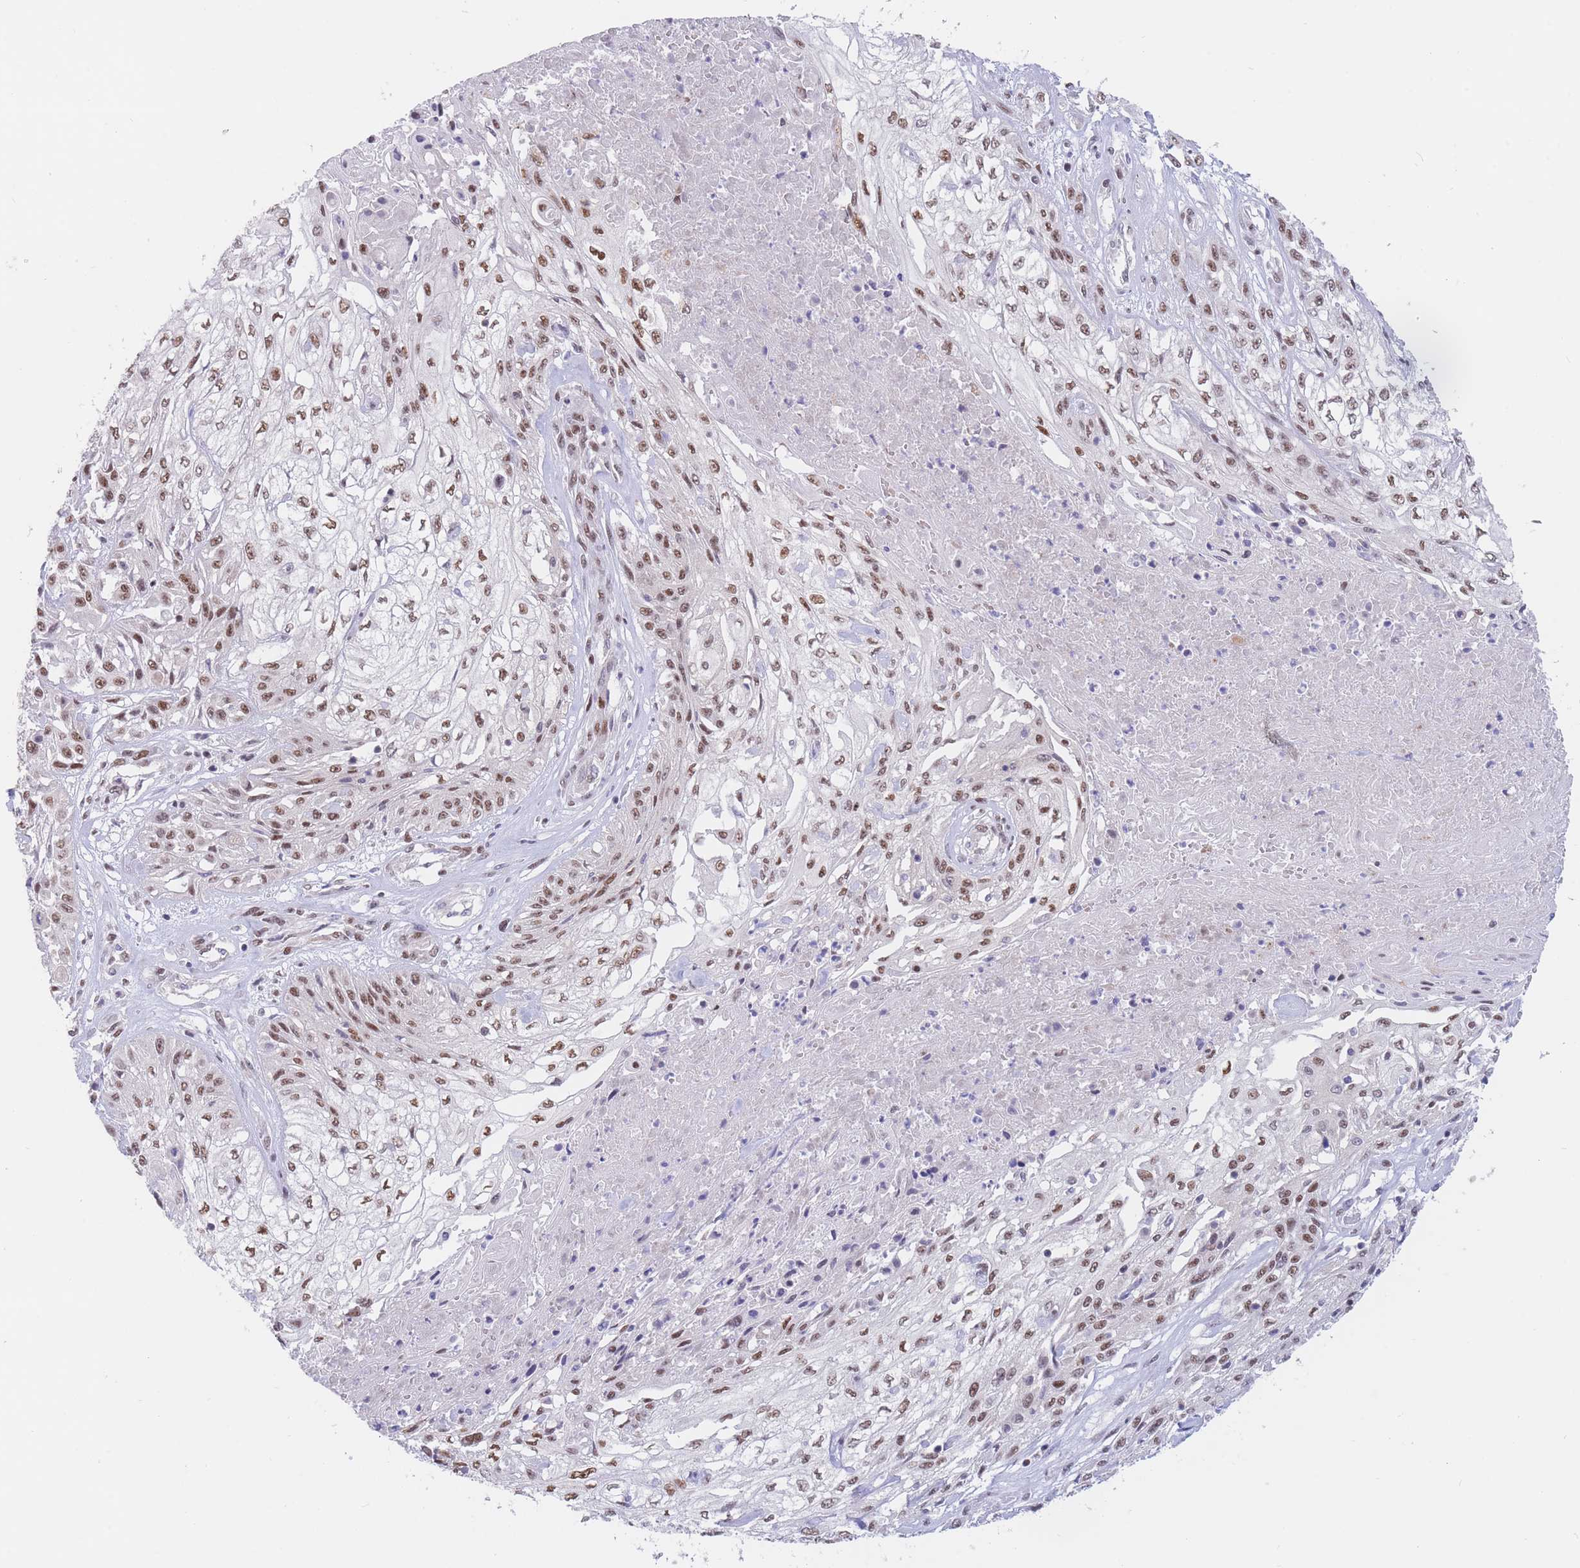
{"staining": {"intensity": "moderate", "quantity": ">75%", "location": "nuclear"}, "tissue": "skin cancer", "cell_type": "Tumor cells", "image_type": "cancer", "snomed": [{"axis": "morphology", "description": "Squamous cell carcinoma, NOS"}, {"axis": "morphology", "description": "Squamous cell carcinoma, metastatic, NOS"}, {"axis": "topography", "description": "Skin"}, {"axis": "topography", "description": "Lymph node"}], "caption": "Immunohistochemistry (IHC) micrograph of human skin metastatic squamous cell carcinoma stained for a protein (brown), which displays medium levels of moderate nuclear expression in approximately >75% of tumor cells.", "gene": "SMAD9", "patient": {"sex": "male", "age": 75}}